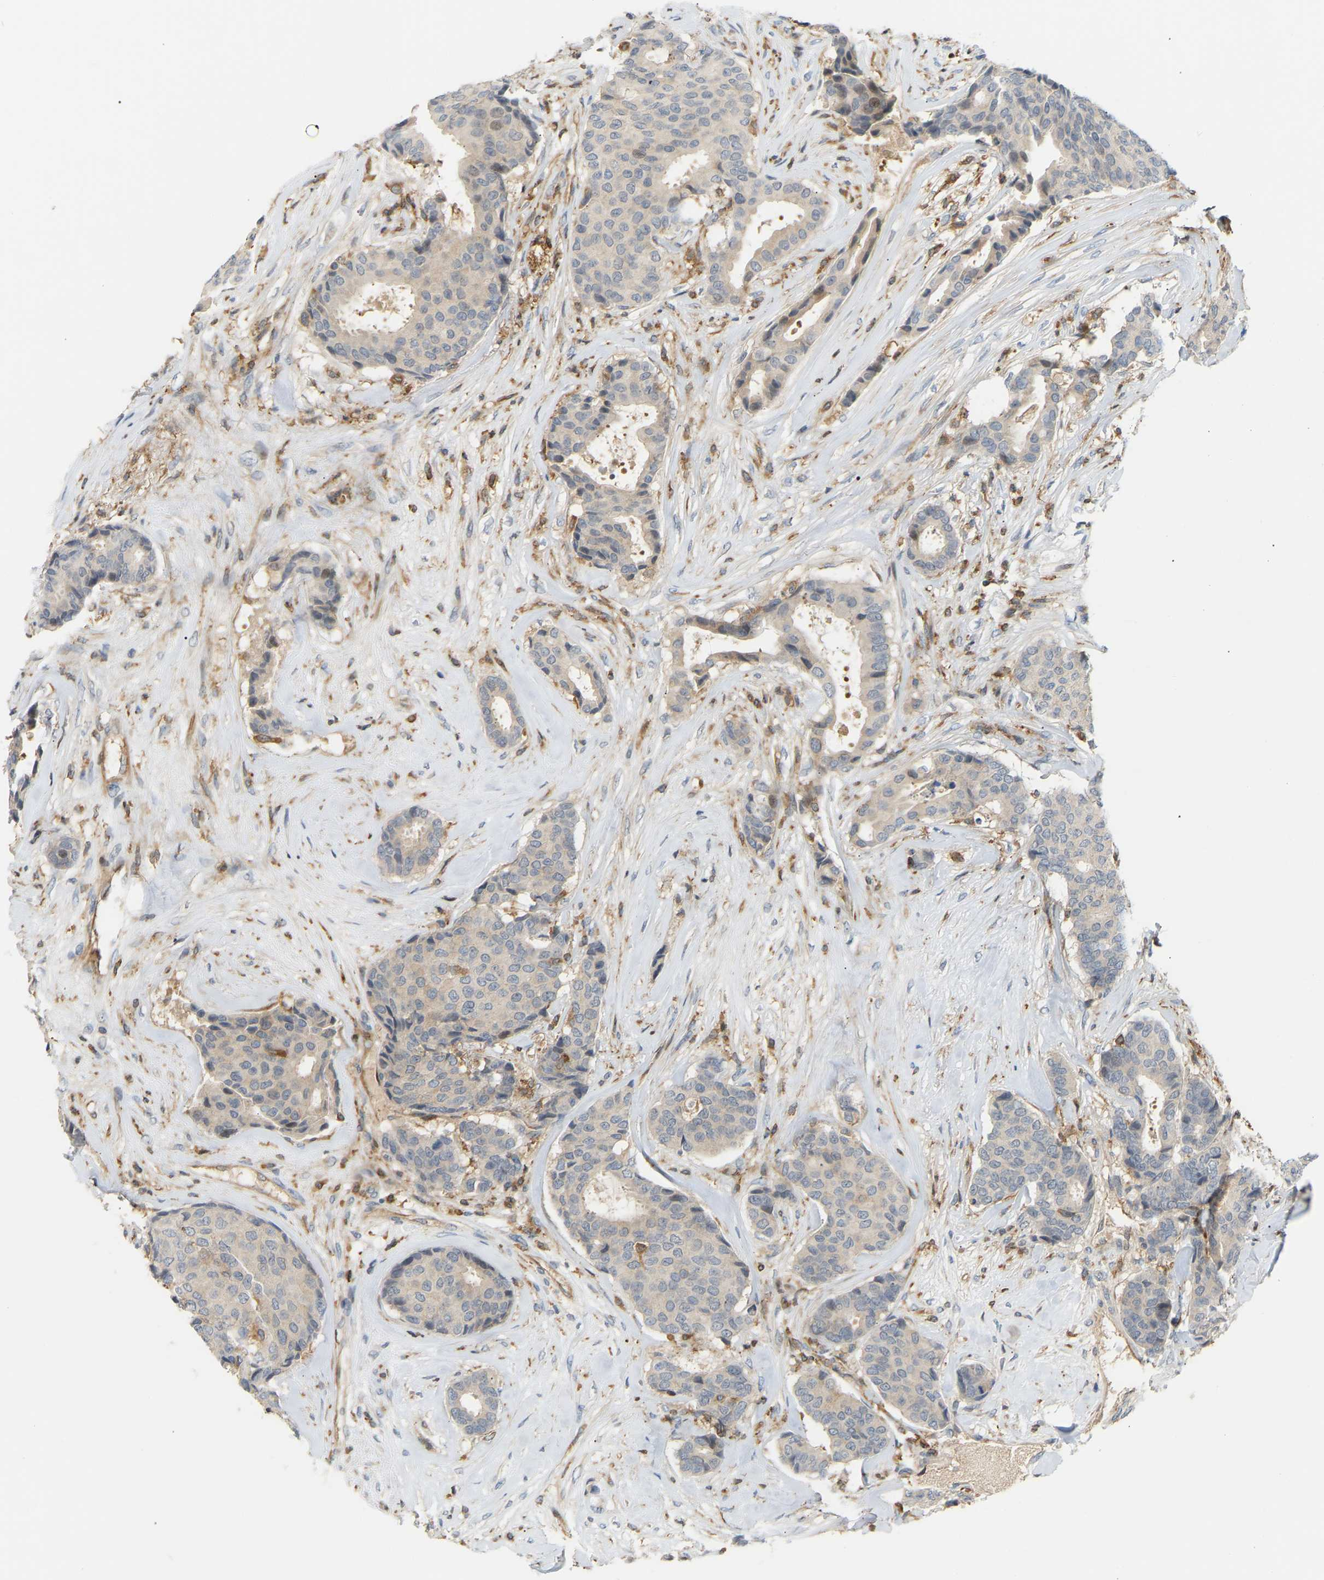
{"staining": {"intensity": "negative", "quantity": "none", "location": "none"}, "tissue": "breast cancer", "cell_type": "Tumor cells", "image_type": "cancer", "snomed": [{"axis": "morphology", "description": "Duct carcinoma"}, {"axis": "topography", "description": "Breast"}], "caption": "Image shows no protein expression in tumor cells of intraductal carcinoma (breast) tissue. The staining is performed using DAB brown chromogen with nuclei counter-stained in using hematoxylin.", "gene": "PLCG2", "patient": {"sex": "female", "age": 75}}